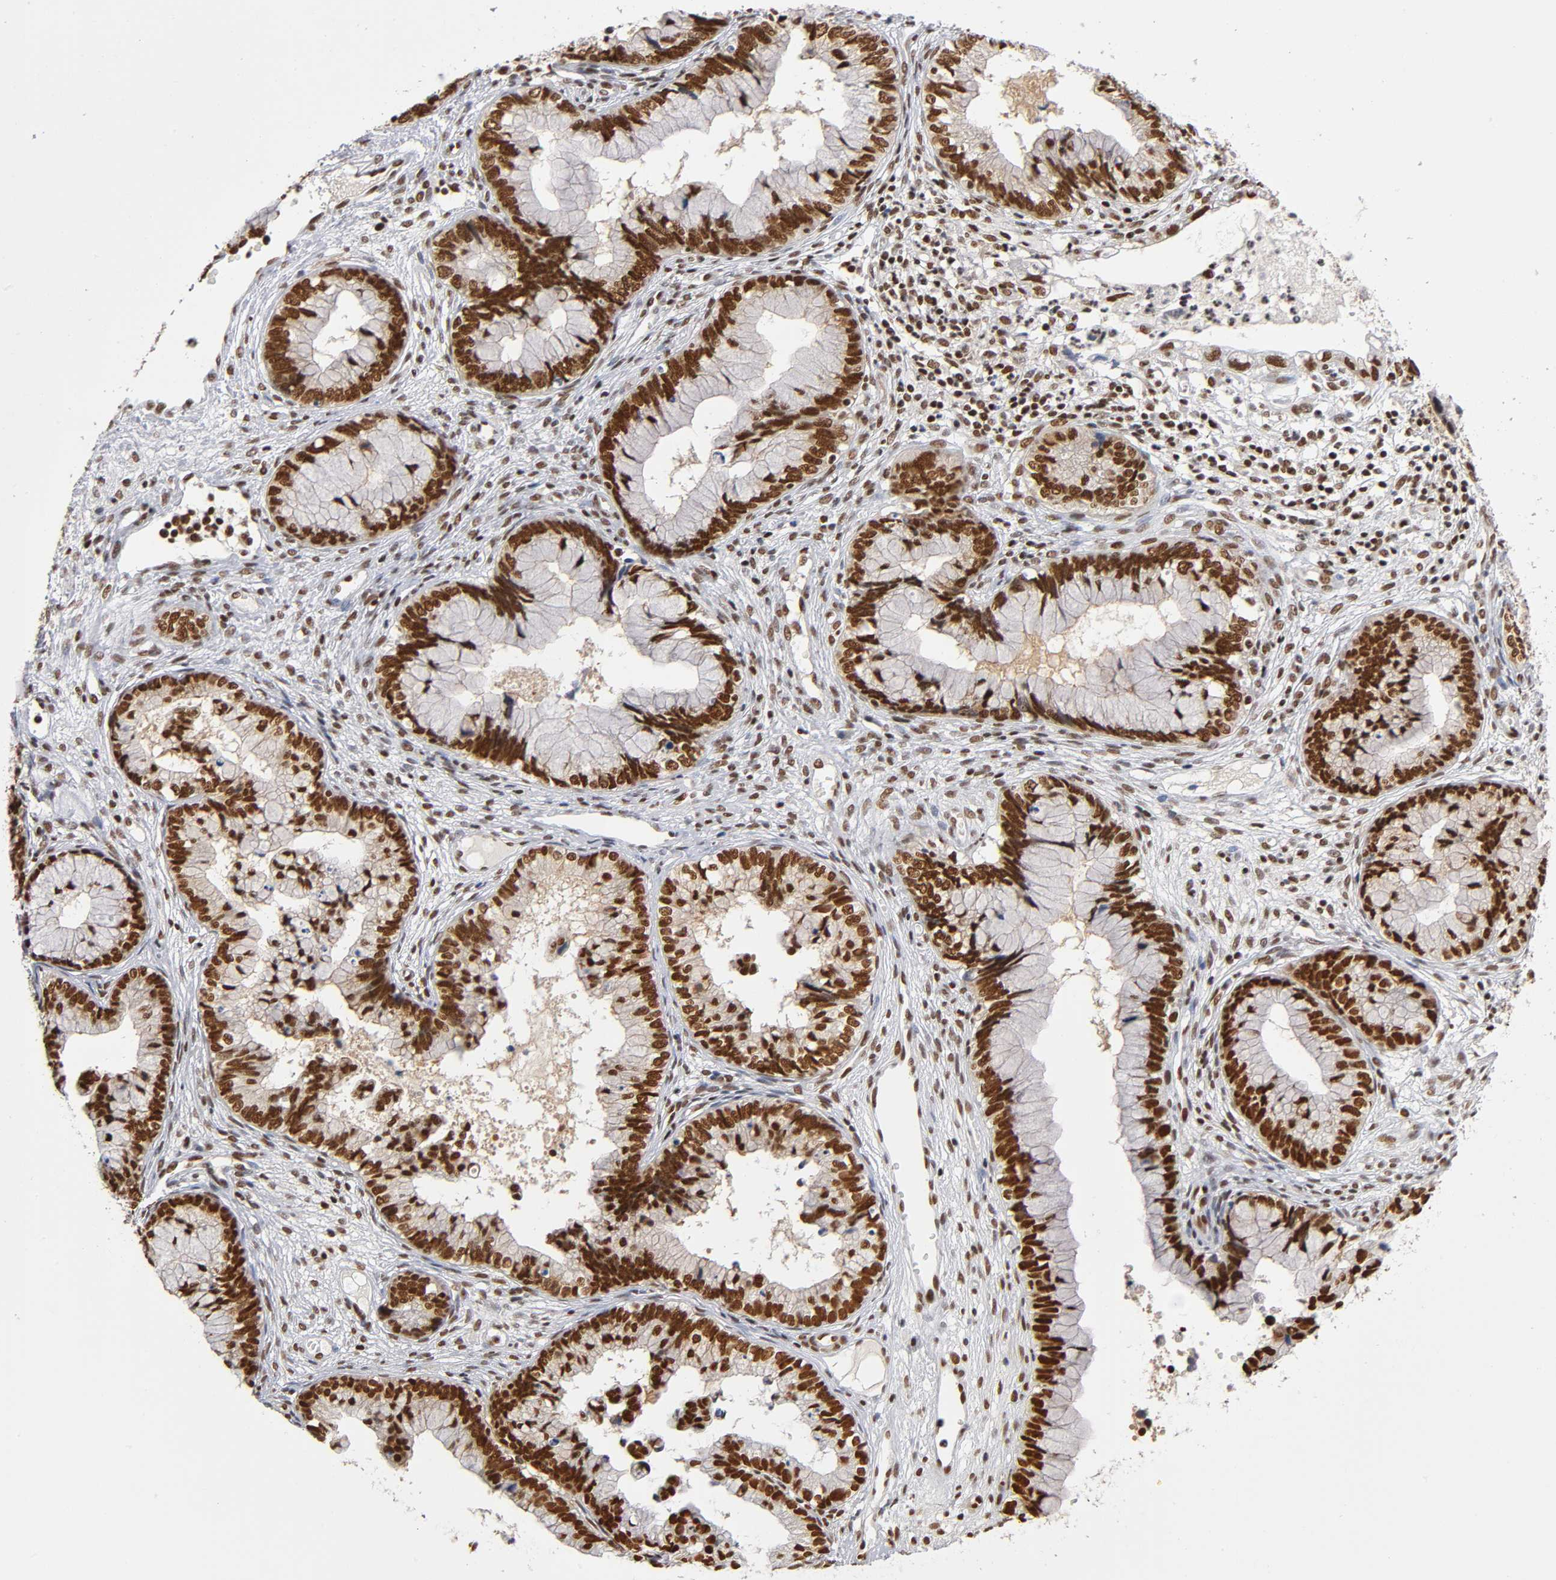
{"staining": {"intensity": "strong", "quantity": ">75%", "location": "nuclear"}, "tissue": "cervical cancer", "cell_type": "Tumor cells", "image_type": "cancer", "snomed": [{"axis": "morphology", "description": "Adenocarcinoma, NOS"}, {"axis": "topography", "description": "Cervix"}], "caption": "High-power microscopy captured an IHC photomicrograph of adenocarcinoma (cervical), revealing strong nuclear staining in about >75% of tumor cells.", "gene": "ILKAP", "patient": {"sex": "female", "age": 44}}